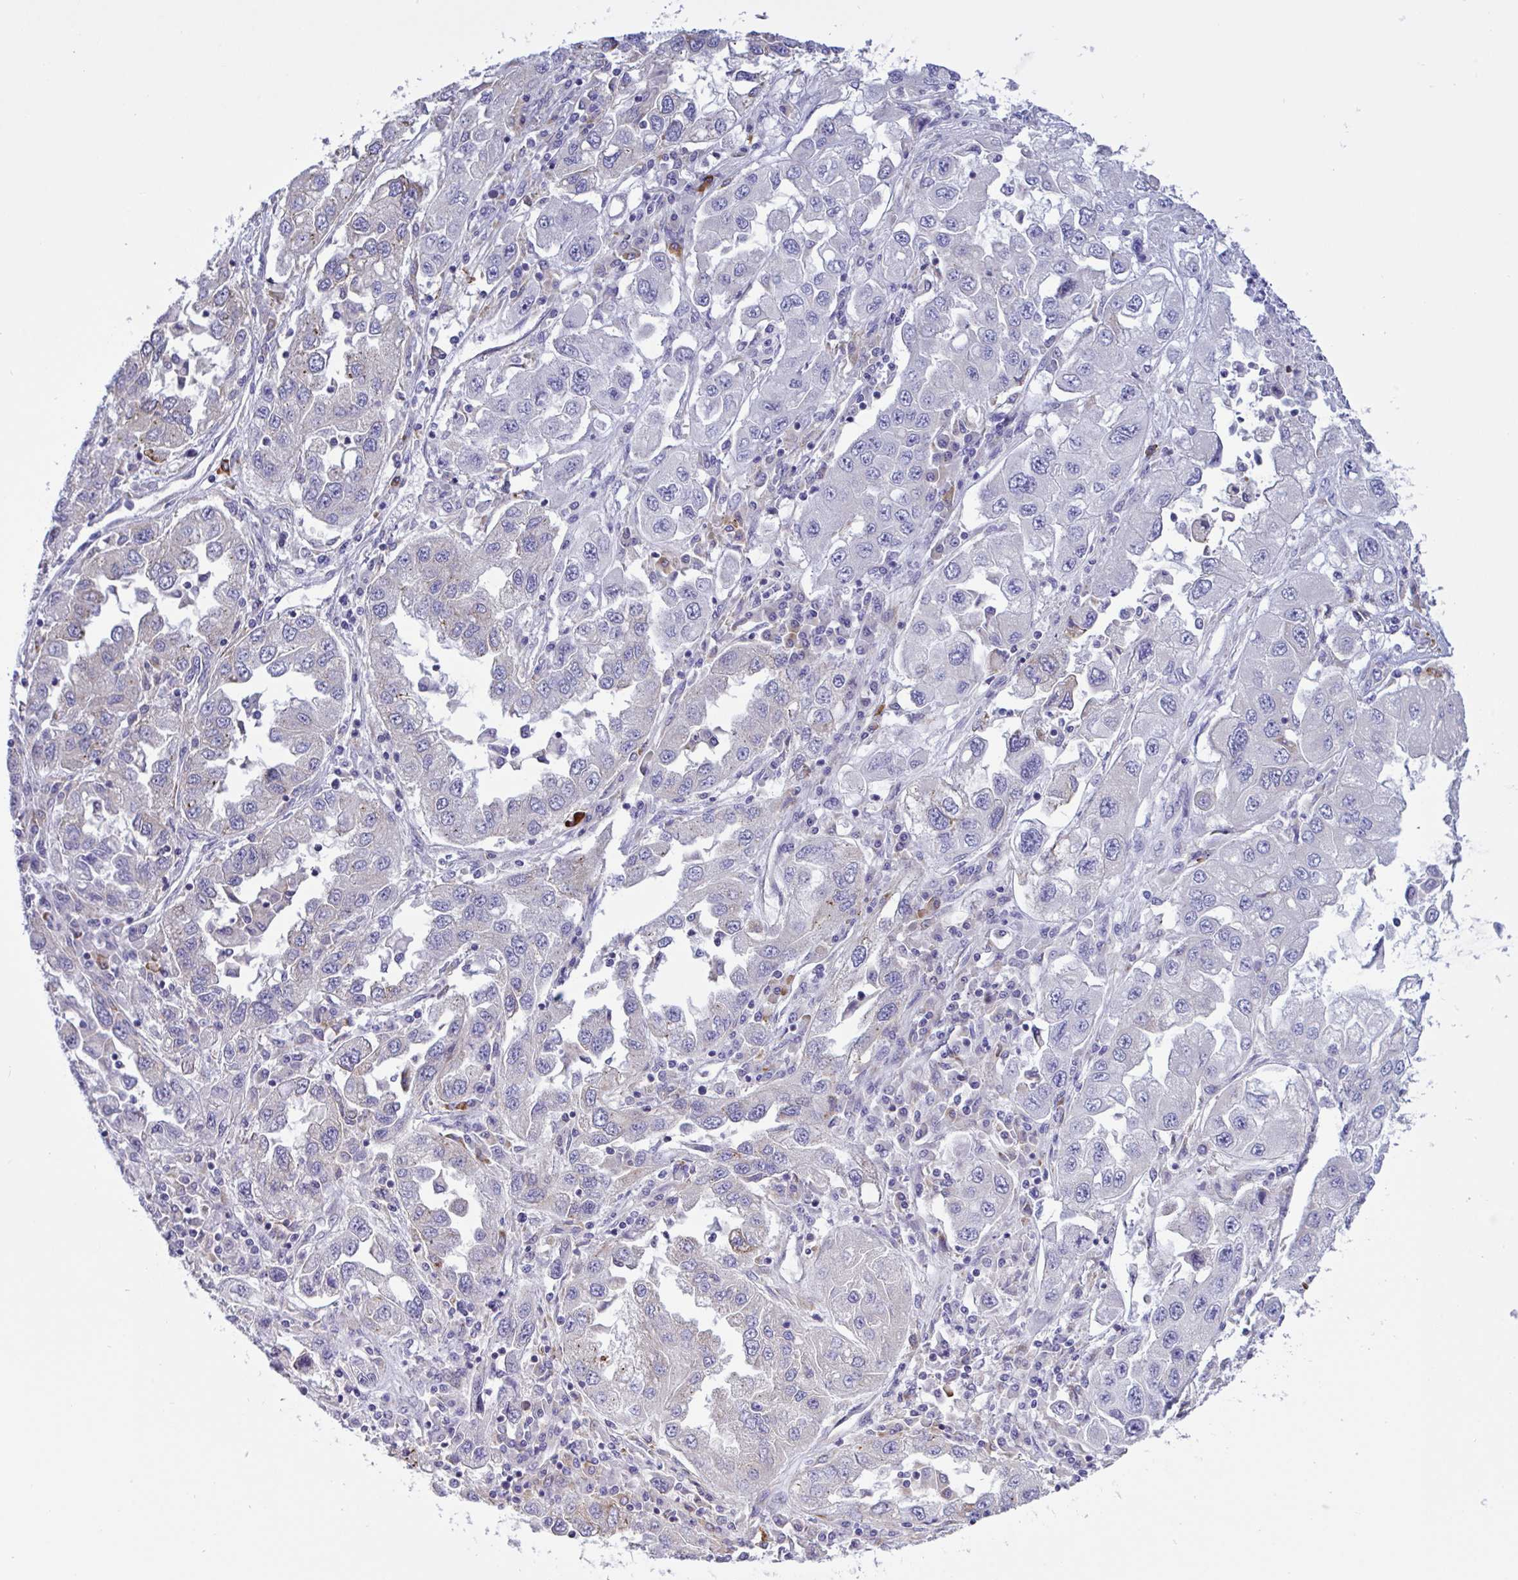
{"staining": {"intensity": "negative", "quantity": "none", "location": "none"}, "tissue": "lung cancer", "cell_type": "Tumor cells", "image_type": "cancer", "snomed": [{"axis": "morphology", "description": "Adenocarcinoma, NOS"}, {"axis": "morphology", "description": "Adenocarcinoma primary or metastatic"}, {"axis": "topography", "description": "Lung"}], "caption": "Human adenocarcinoma (lung) stained for a protein using immunohistochemistry (IHC) exhibits no positivity in tumor cells.", "gene": "DSC3", "patient": {"sex": "male", "age": 74}}